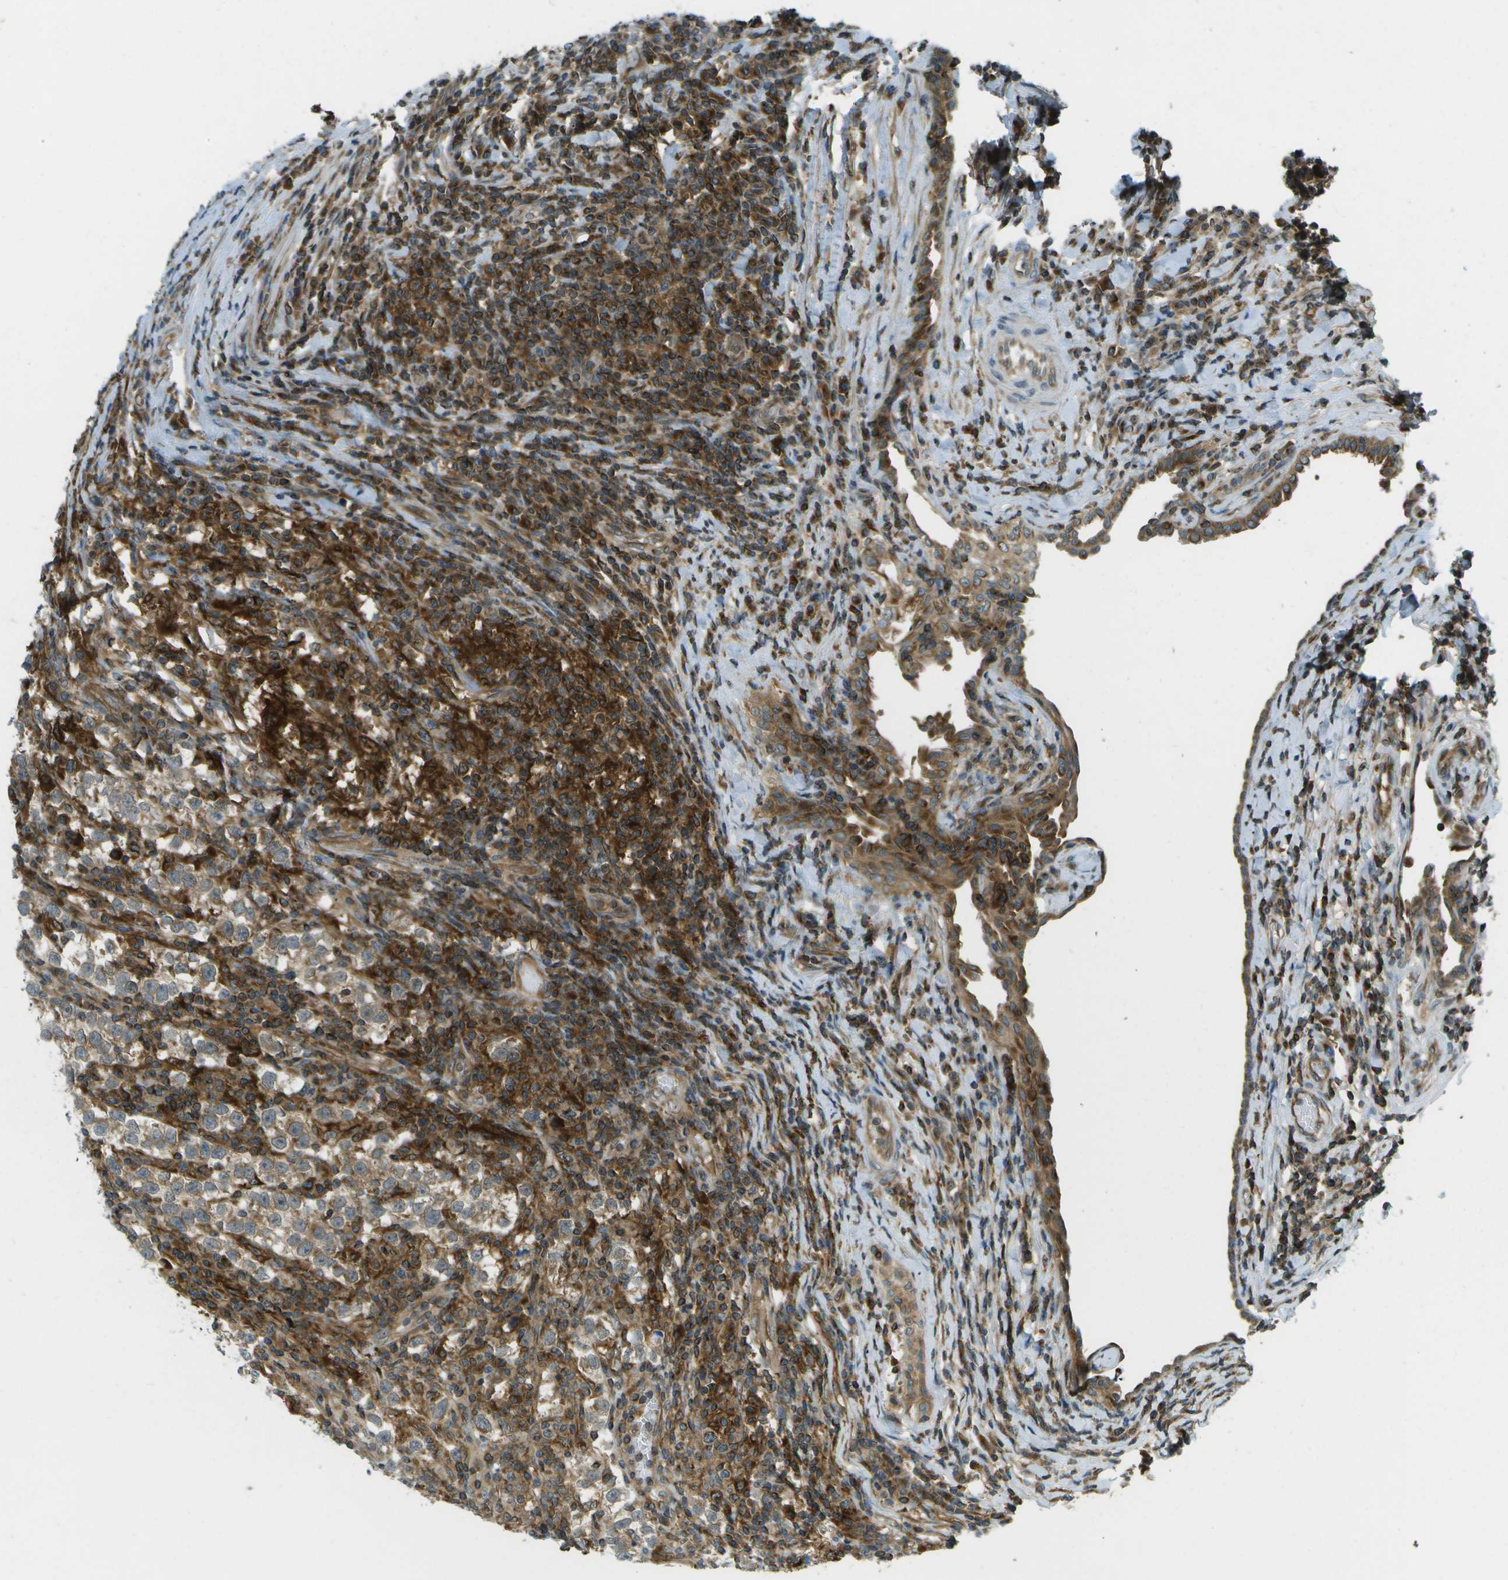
{"staining": {"intensity": "weak", "quantity": "25%-75%", "location": "cytoplasmic/membranous"}, "tissue": "testis cancer", "cell_type": "Tumor cells", "image_type": "cancer", "snomed": [{"axis": "morphology", "description": "Normal tissue, NOS"}, {"axis": "morphology", "description": "Seminoma, NOS"}, {"axis": "topography", "description": "Testis"}], "caption": "Testis seminoma stained with a brown dye shows weak cytoplasmic/membranous positive positivity in approximately 25%-75% of tumor cells.", "gene": "TMTC1", "patient": {"sex": "male", "age": 43}}